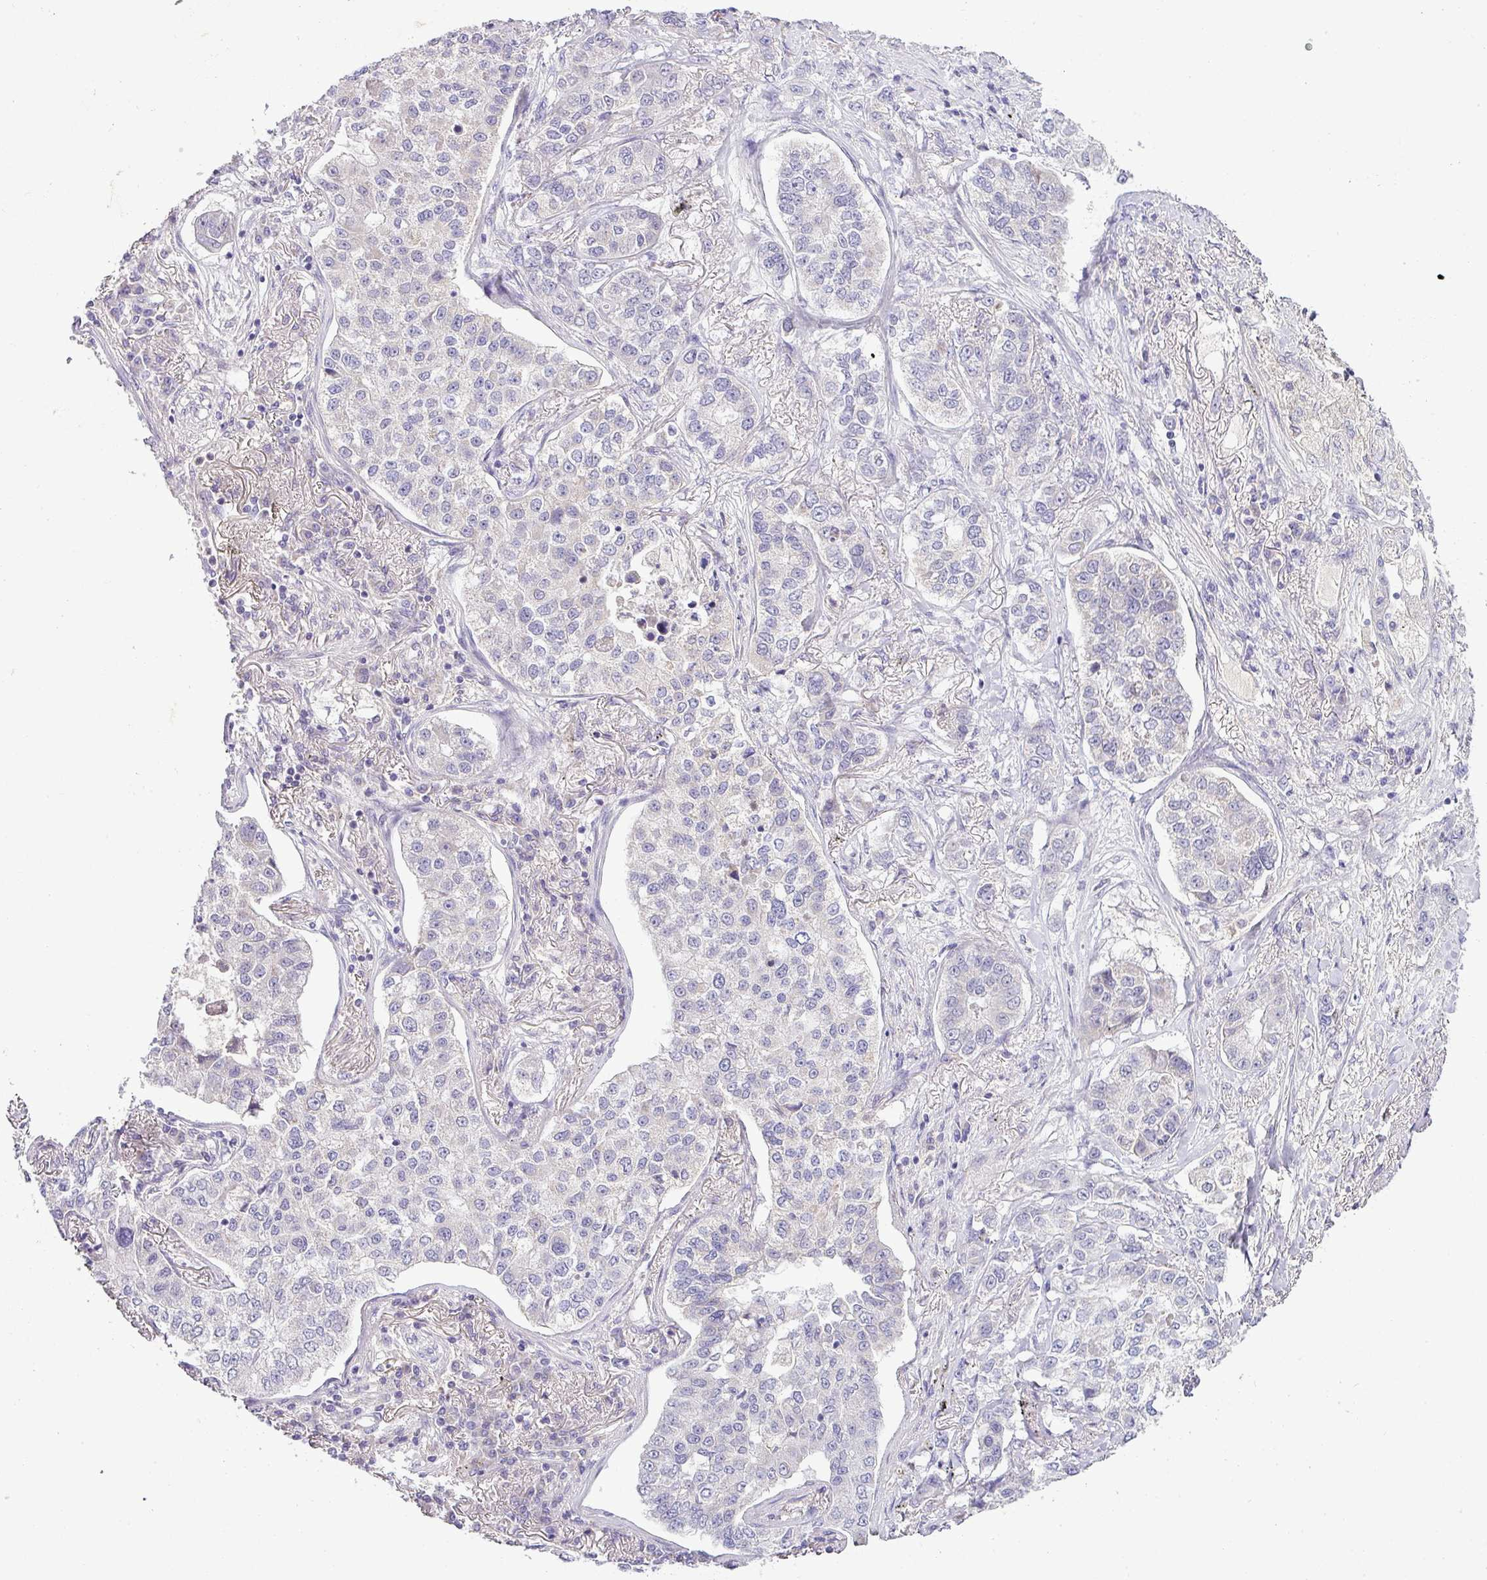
{"staining": {"intensity": "negative", "quantity": "none", "location": "none"}, "tissue": "lung cancer", "cell_type": "Tumor cells", "image_type": "cancer", "snomed": [{"axis": "morphology", "description": "Adenocarcinoma, NOS"}, {"axis": "topography", "description": "Lung"}], "caption": "IHC image of human lung cancer (adenocarcinoma) stained for a protein (brown), which reveals no expression in tumor cells.", "gene": "HBEGF", "patient": {"sex": "male", "age": 49}}